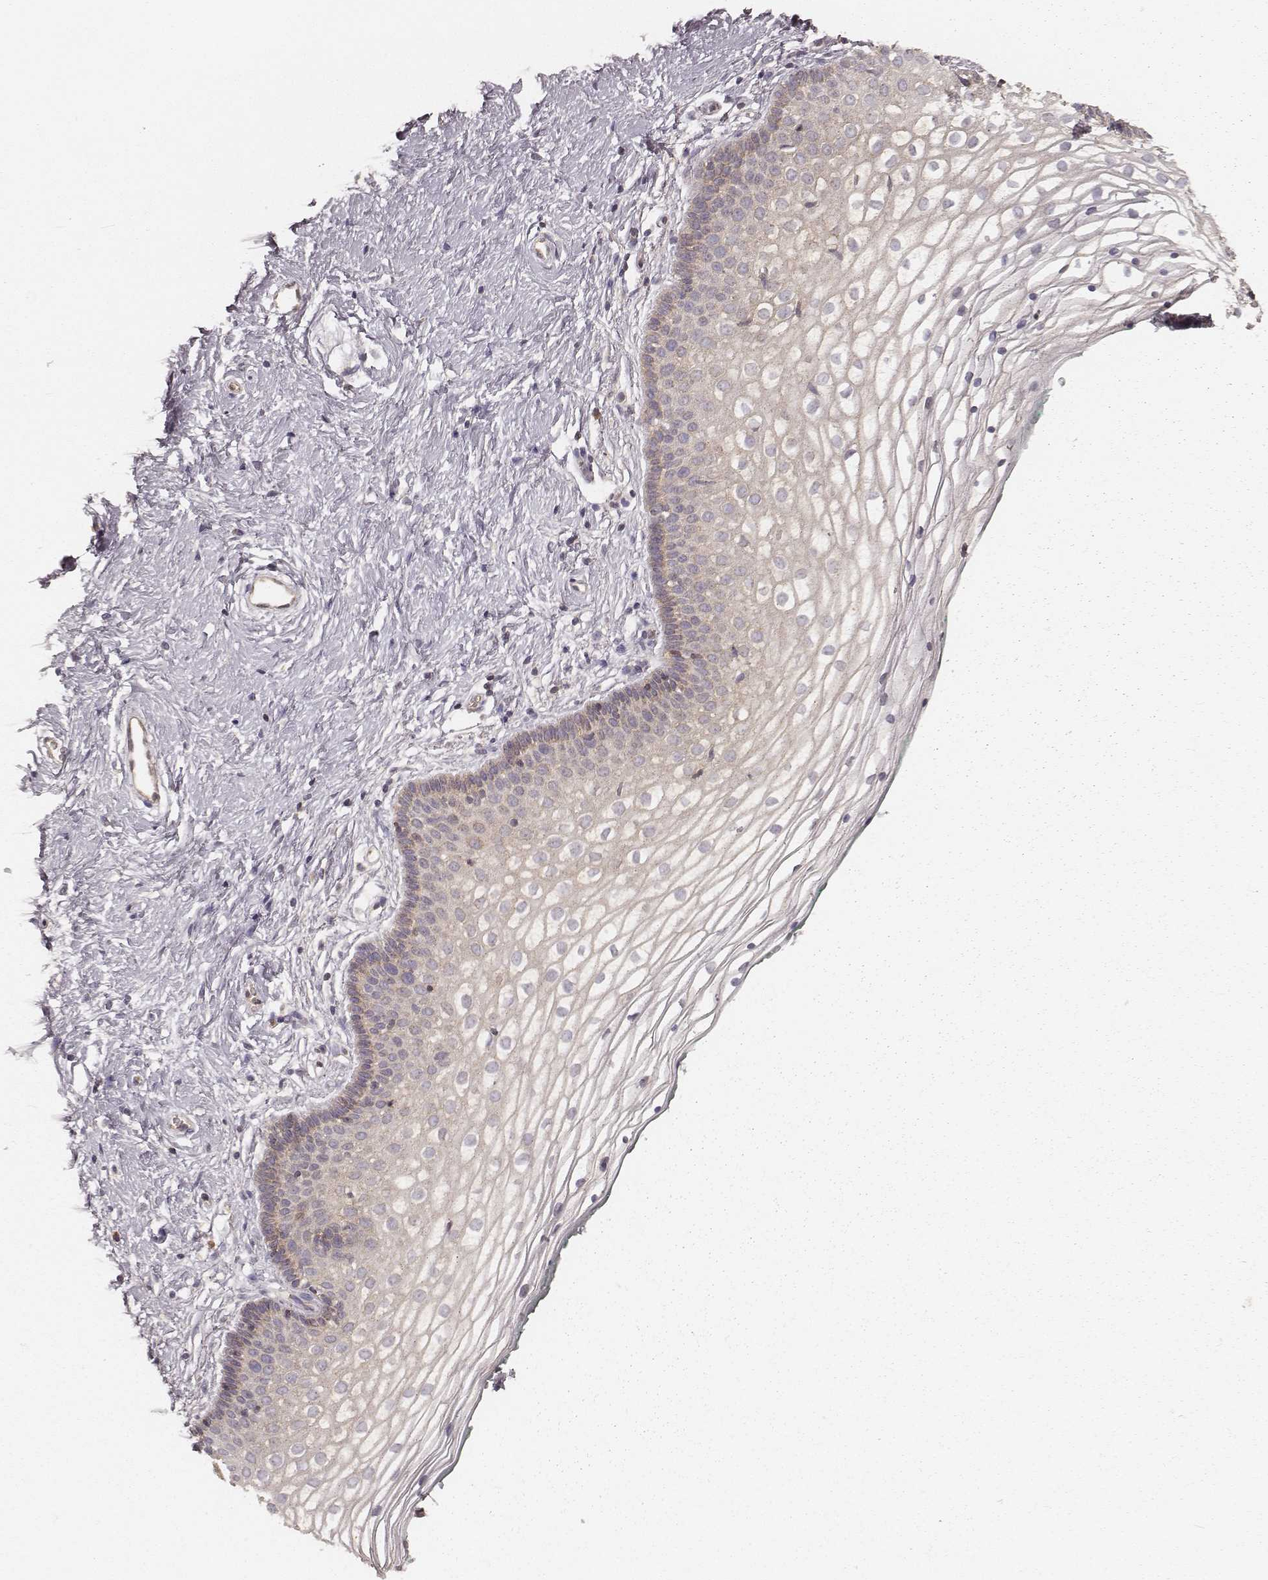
{"staining": {"intensity": "weak", "quantity": "<25%", "location": "cytoplasmic/membranous"}, "tissue": "vagina", "cell_type": "Squamous epithelial cells", "image_type": "normal", "snomed": [{"axis": "morphology", "description": "Normal tissue, NOS"}, {"axis": "topography", "description": "Vagina"}], "caption": "IHC of benign human vagina exhibits no staining in squamous epithelial cells. (DAB (3,3'-diaminobenzidine) IHC with hematoxylin counter stain).", "gene": "CARS1", "patient": {"sex": "female", "age": 36}}